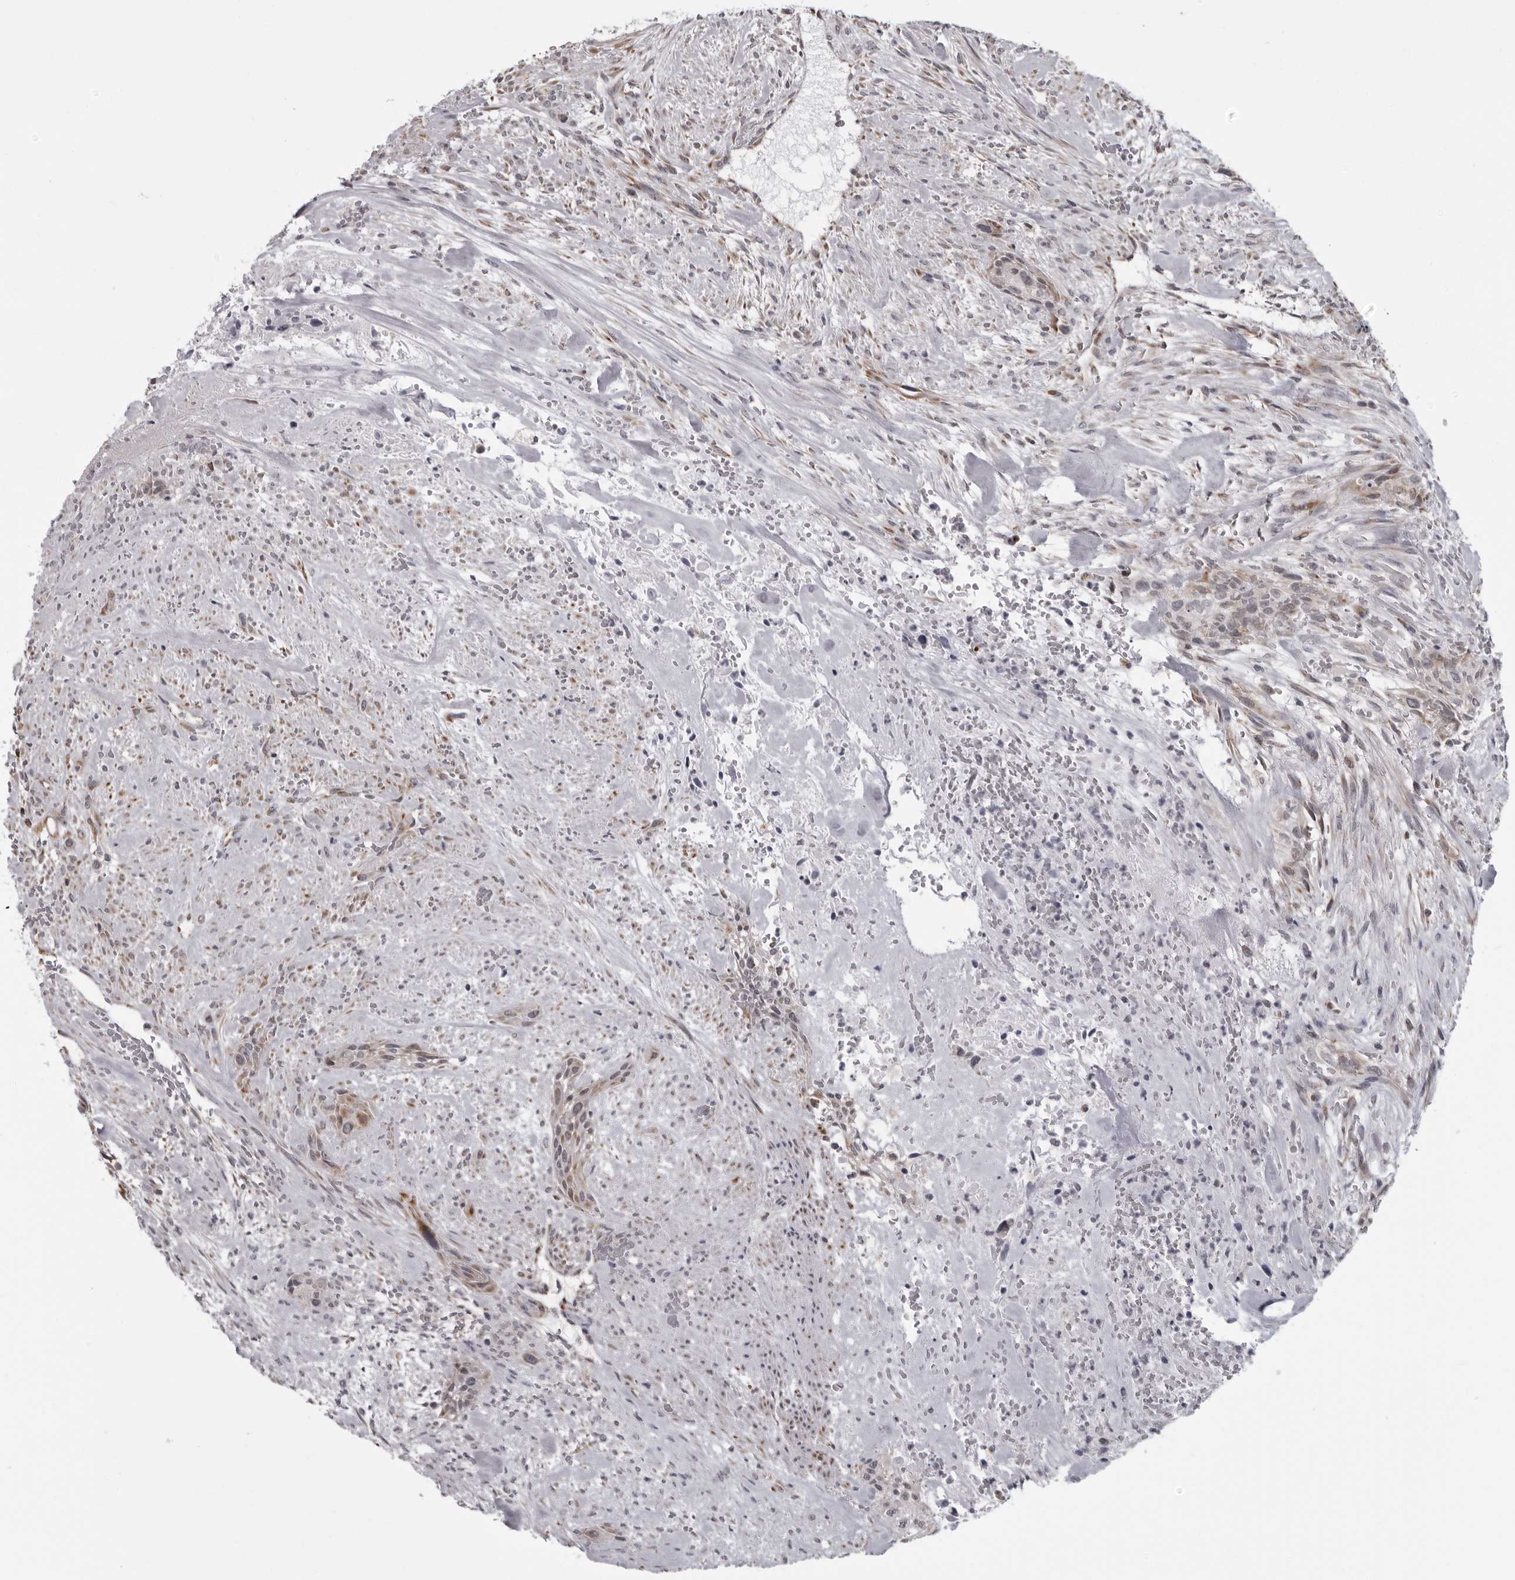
{"staining": {"intensity": "weak", "quantity": "25%-75%", "location": "cytoplasmic/membranous"}, "tissue": "urothelial cancer", "cell_type": "Tumor cells", "image_type": "cancer", "snomed": [{"axis": "morphology", "description": "Urothelial carcinoma, High grade"}, {"axis": "topography", "description": "Urinary bladder"}], "caption": "Immunohistochemical staining of urothelial cancer displays low levels of weak cytoplasmic/membranous expression in about 25%-75% of tumor cells.", "gene": "RTCA", "patient": {"sex": "male", "age": 35}}